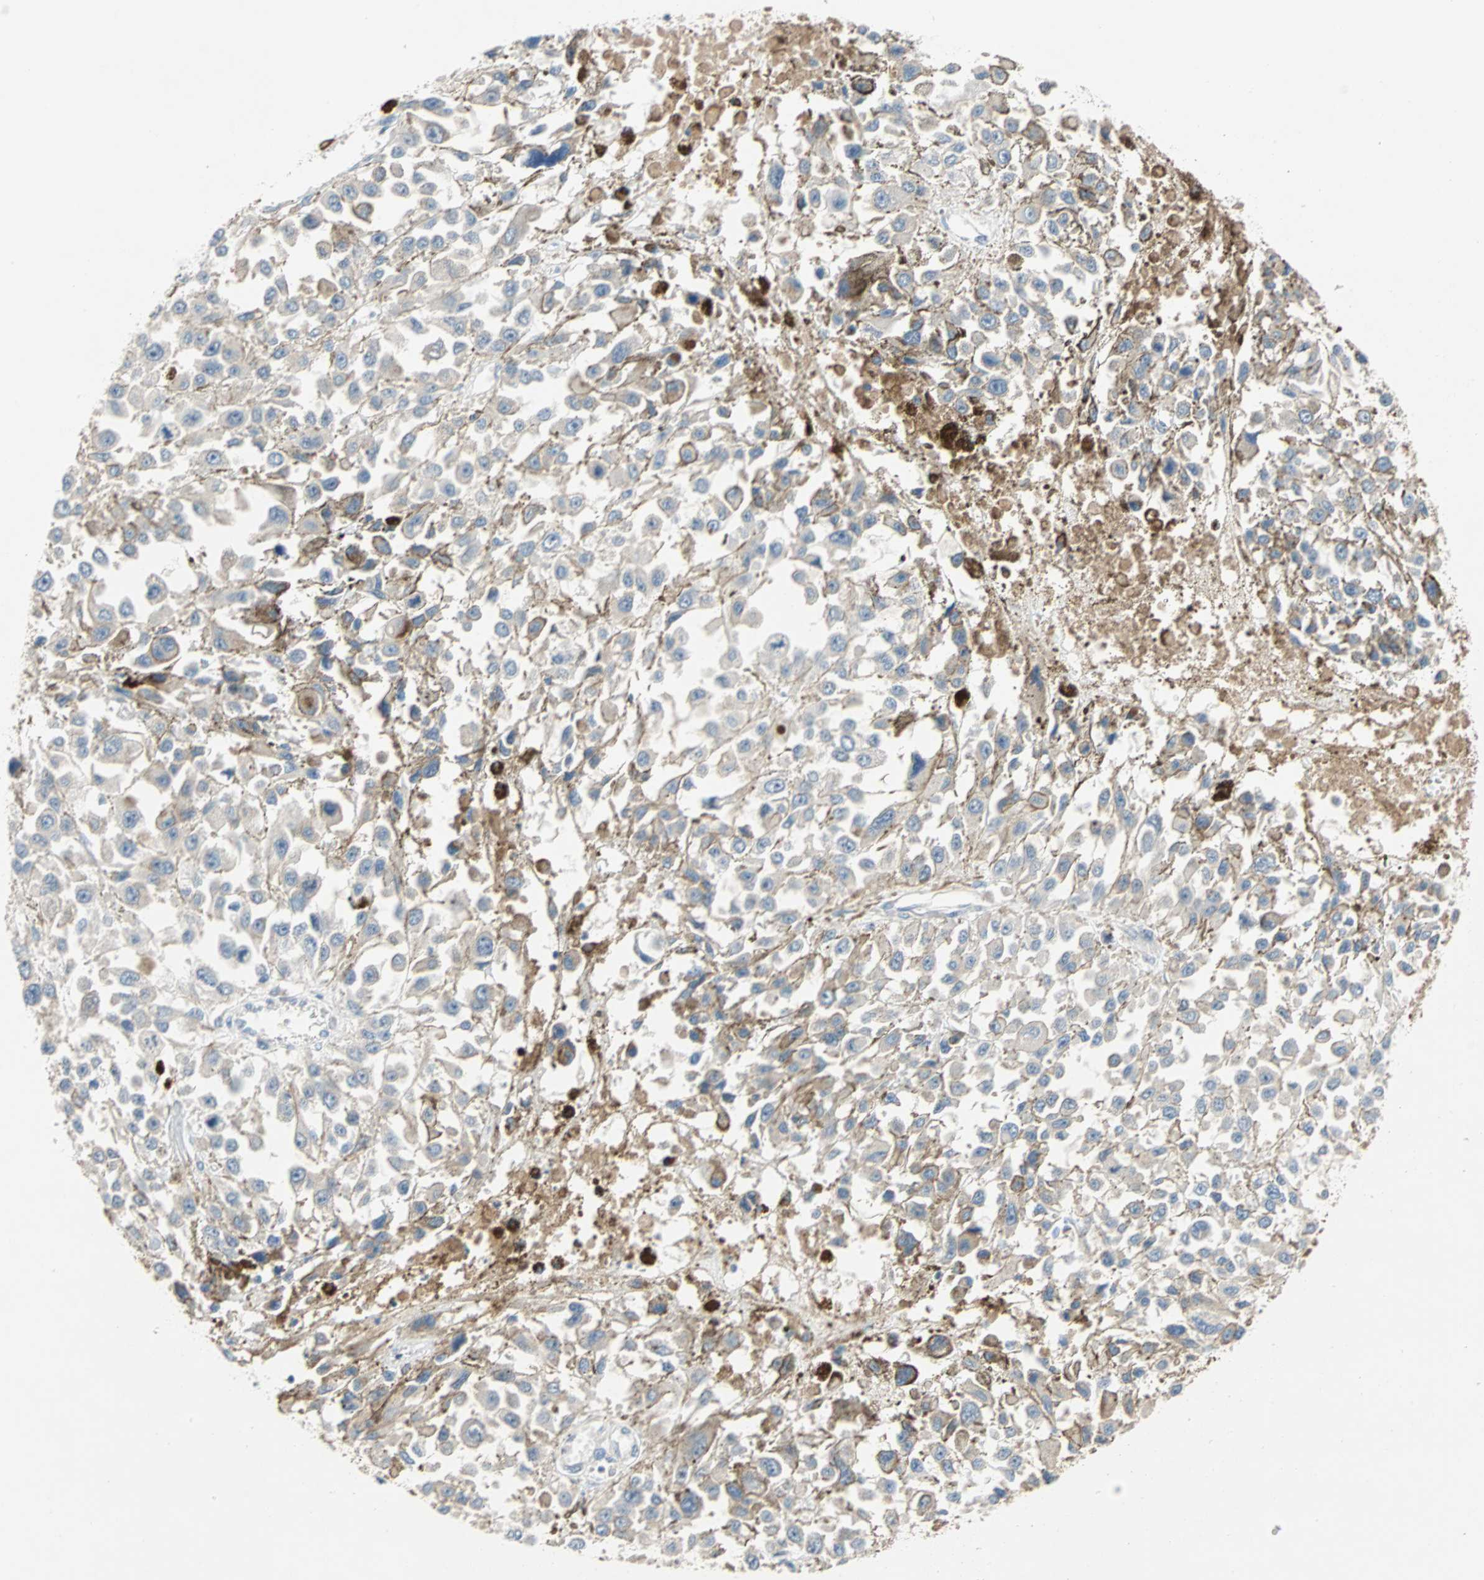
{"staining": {"intensity": "negative", "quantity": "none", "location": "none"}, "tissue": "melanoma", "cell_type": "Tumor cells", "image_type": "cancer", "snomed": [{"axis": "morphology", "description": "Malignant melanoma, Metastatic site"}, {"axis": "topography", "description": "Lymph node"}], "caption": "A high-resolution image shows immunohistochemistry staining of melanoma, which displays no significant positivity in tumor cells.", "gene": "MAP4K1", "patient": {"sex": "male", "age": 59}}